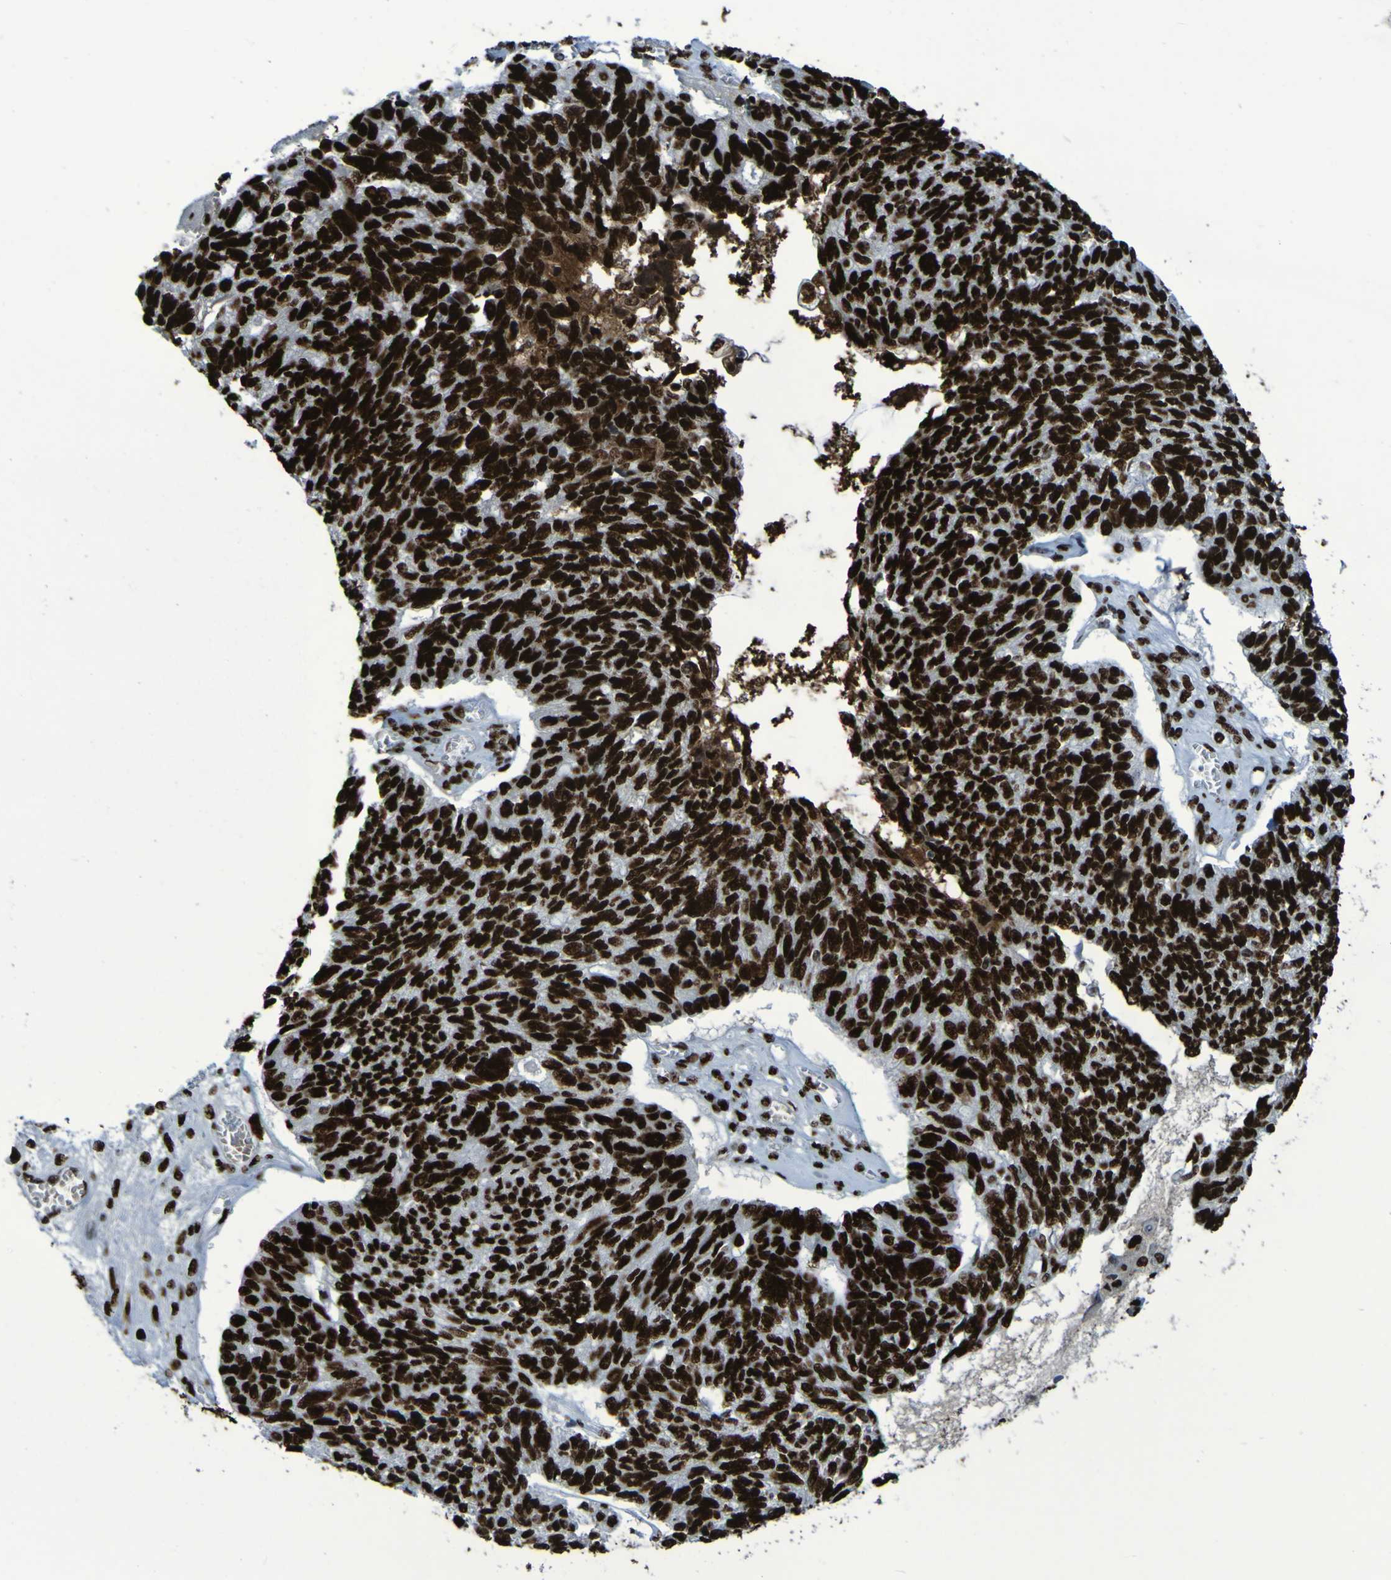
{"staining": {"intensity": "strong", "quantity": ">75%", "location": "nuclear"}, "tissue": "ovarian cancer", "cell_type": "Tumor cells", "image_type": "cancer", "snomed": [{"axis": "morphology", "description": "Cystadenocarcinoma, serous, NOS"}, {"axis": "topography", "description": "Ovary"}], "caption": "There is high levels of strong nuclear staining in tumor cells of ovarian cancer (serous cystadenocarcinoma), as demonstrated by immunohistochemical staining (brown color).", "gene": "NPM1", "patient": {"sex": "female", "age": 79}}